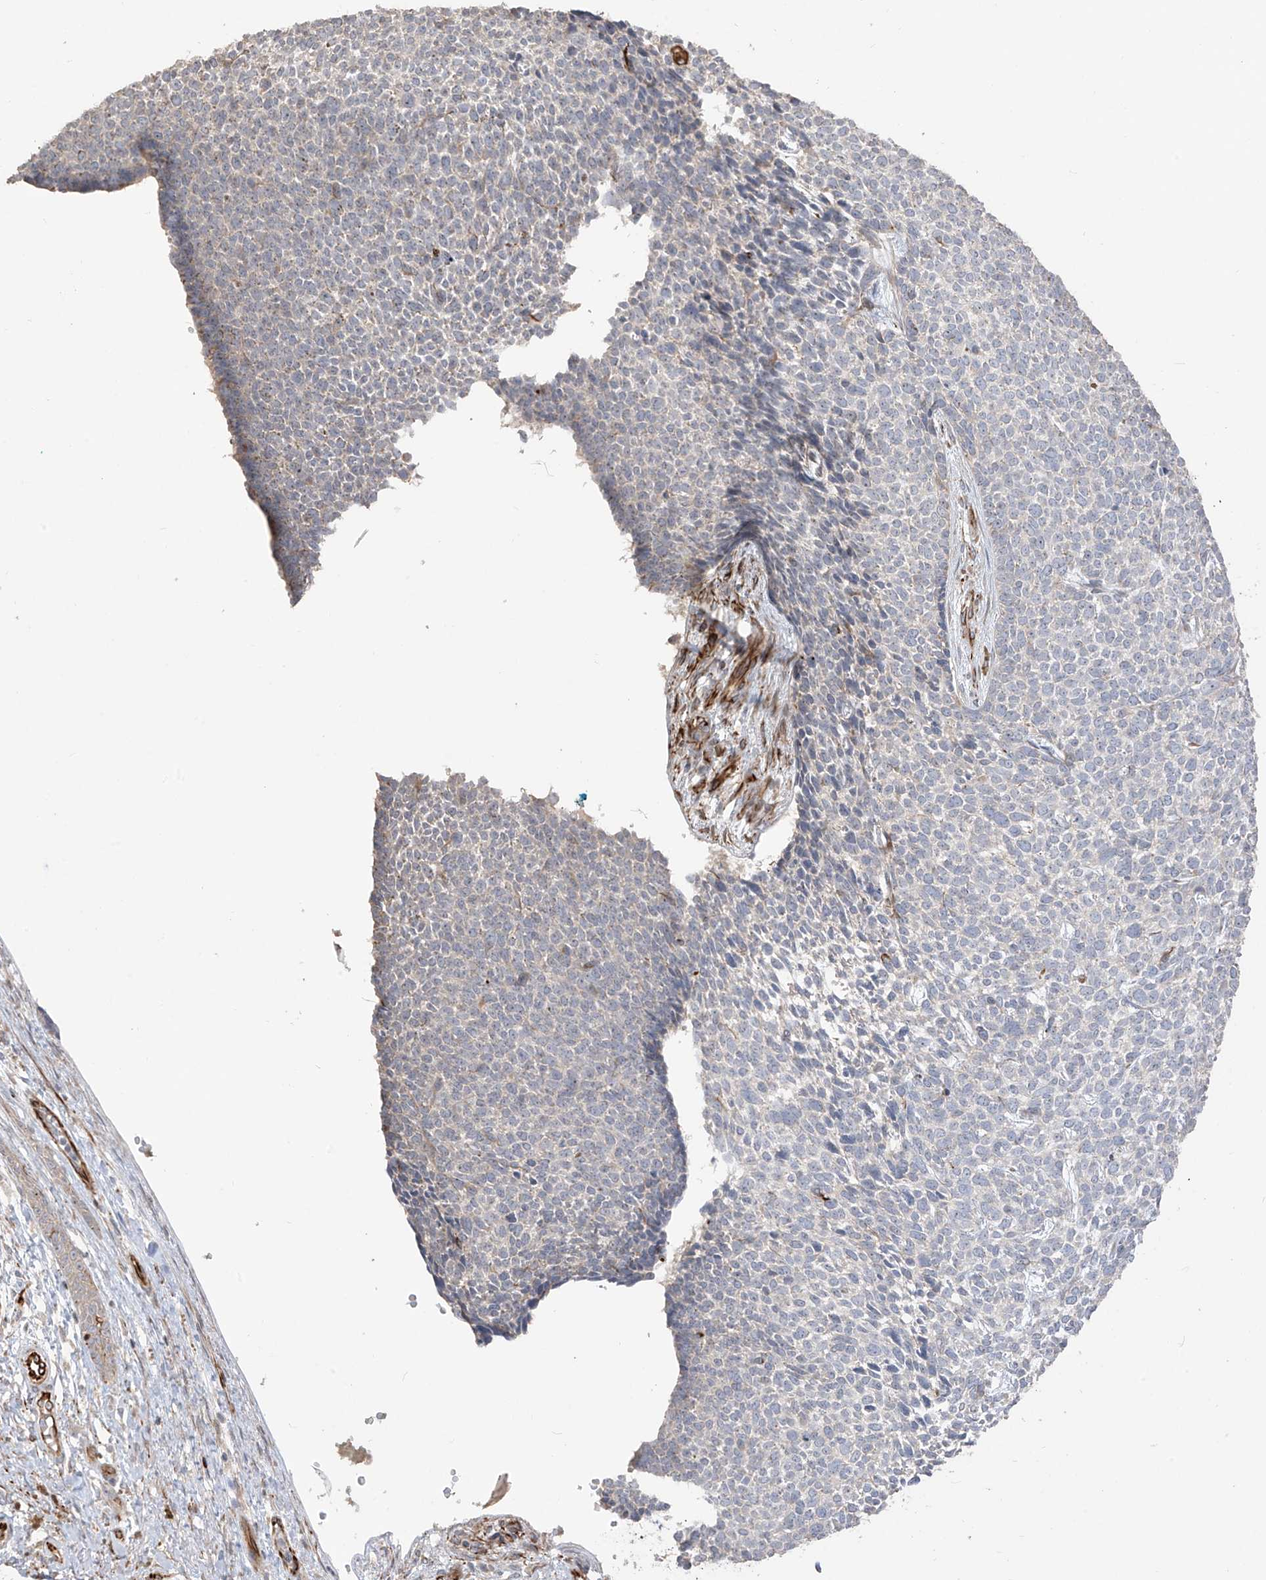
{"staining": {"intensity": "negative", "quantity": "none", "location": "none"}, "tissue": "skin cancer", "cell_type": "Tumor cells", "image_type": "cancer", "snomed": [{"axis": "morphology", "description": "Basal cell carcinoma"}, {"axis": "topography", "description": "Skin"}], "caption": "Micrograph shows no protein expression in tumor cells of basal cell carcinoma (skin) tissue. (DAB immunohistochemistry (IHC) visualized using brightfield microscopy, high magnification).", "gene": "DCDC2", "patient": {"sex": "female", "age": 84}}